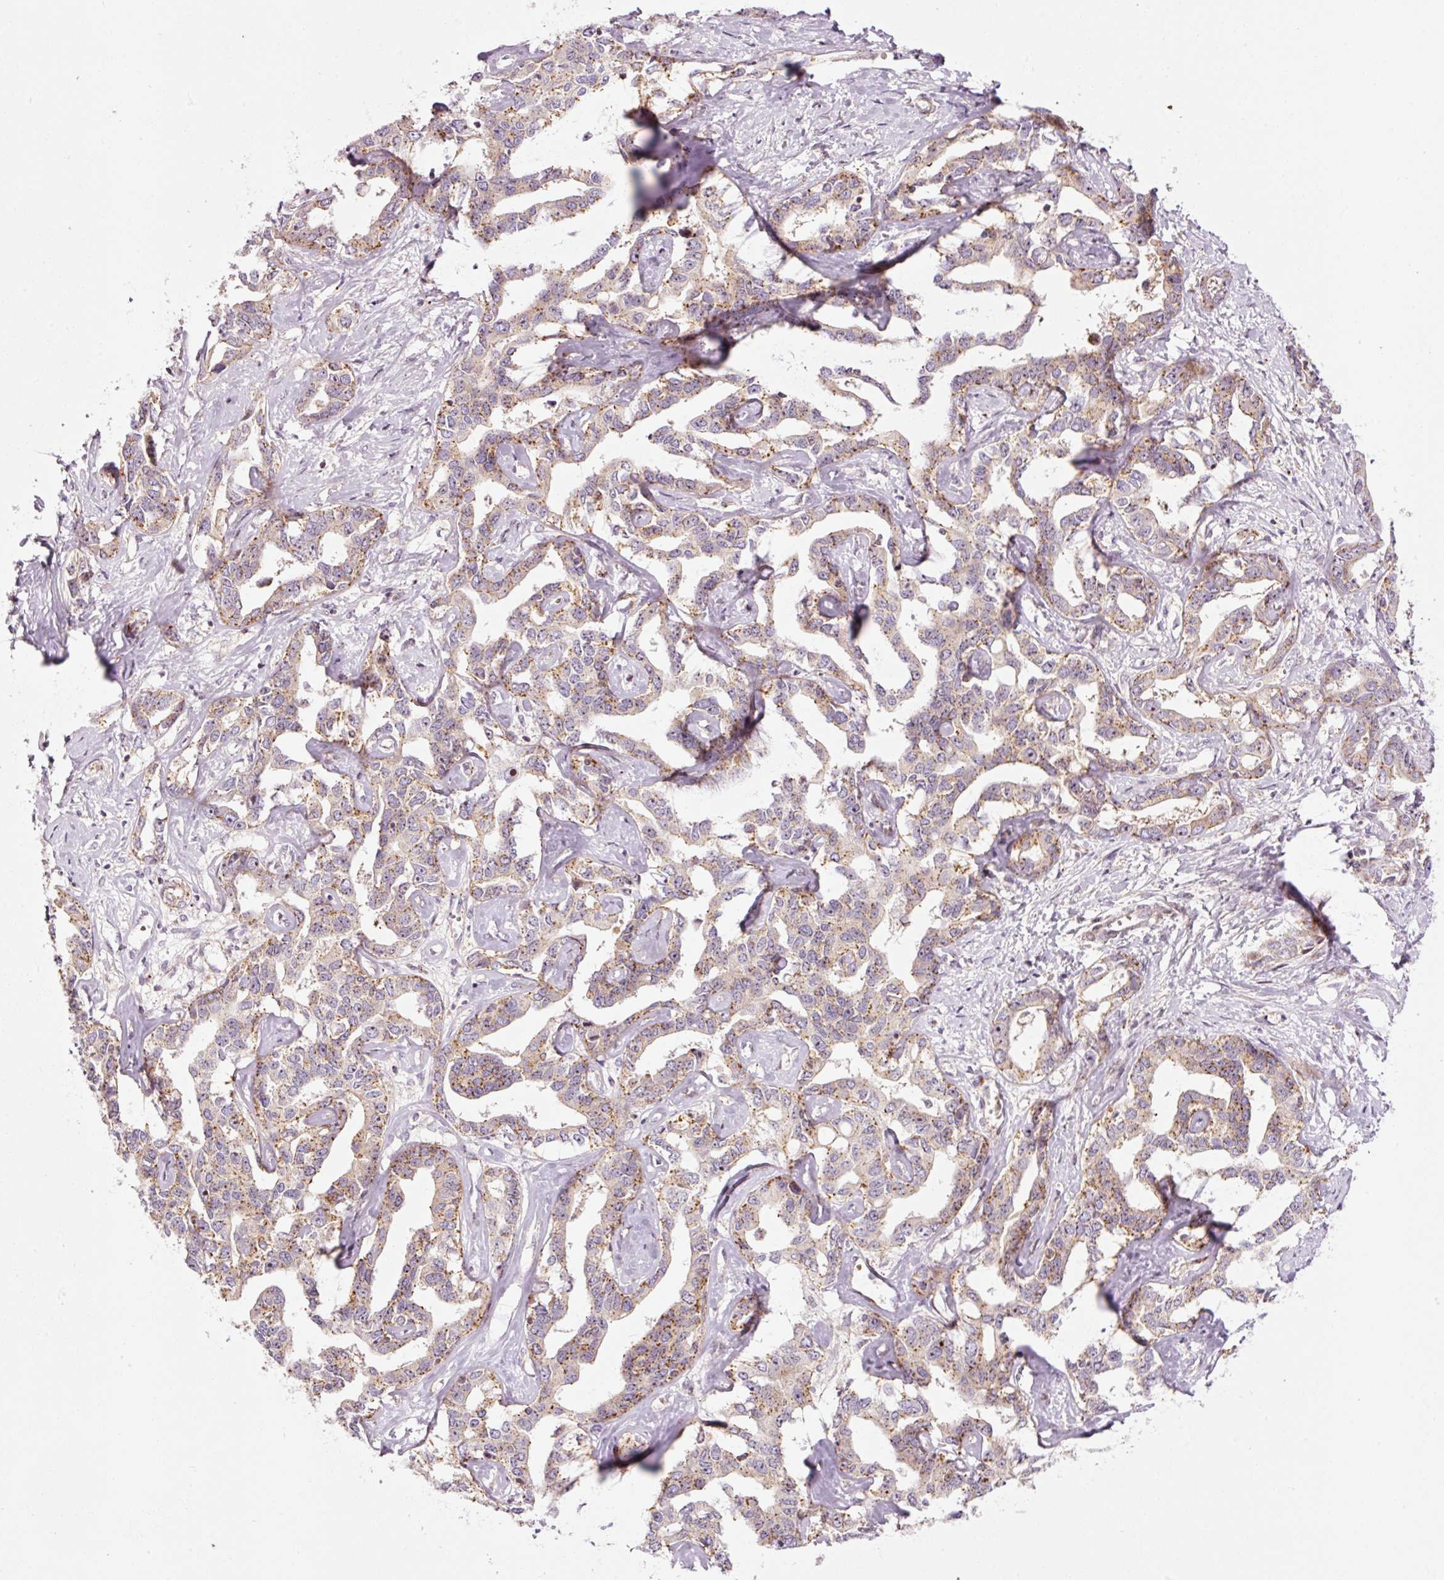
{"staining": {"intensity": "moderate", "quantity": ">75%", "location": "cytoplasmic/membranous"}, "tissue": "liver cancer", "cell_type": "Tumor cells", "image_type": "cancer", "snomed": [{"axis": "morphology", "description": "Cholangiocarcinoma"}, {"axis": "topography", "description": "Liver"}], "caption": "A brown stain shows moderate cytoplasmic/membranous staining of a protein in liver cancer tumor cells.", "gene": "ANKRD20A1", "patient": {"sex": "male", "age": 59}}